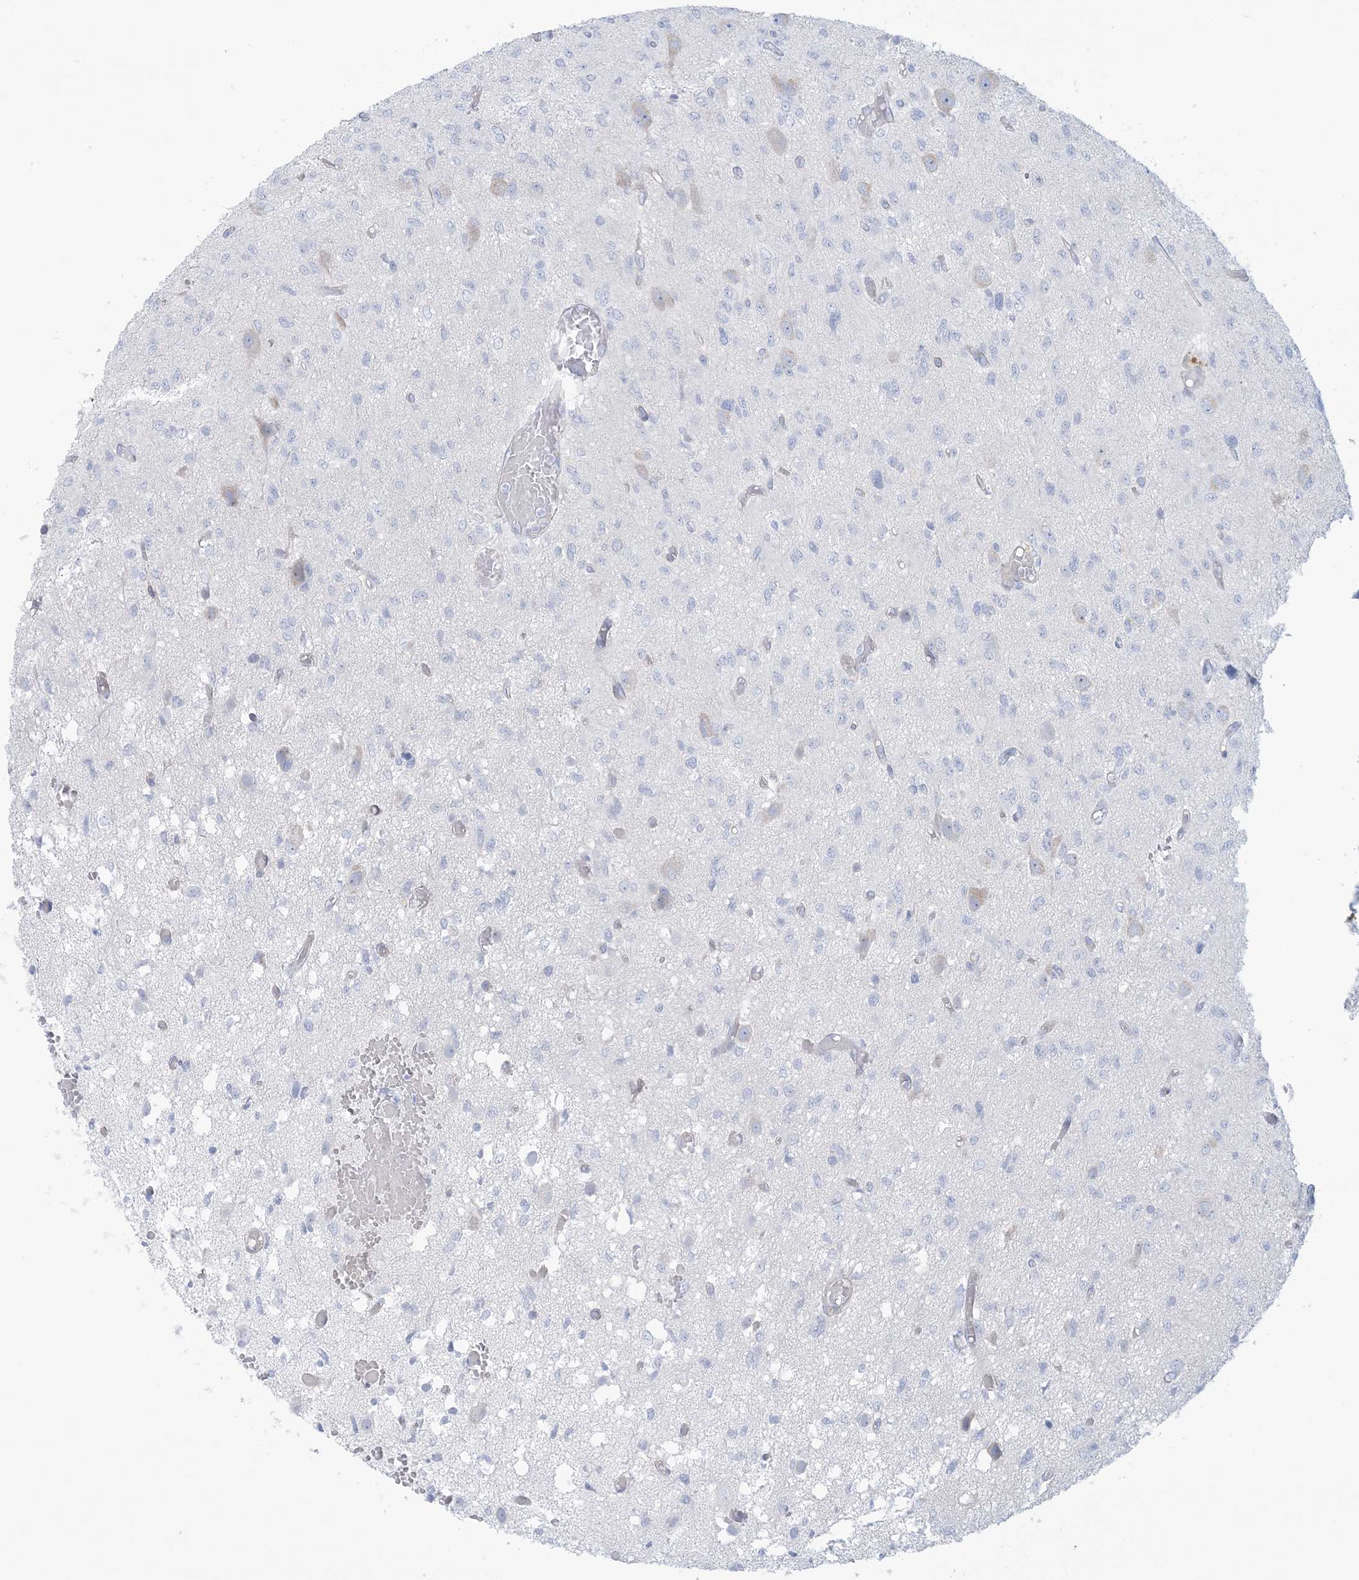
{"staining": {"intensity": "negative", "quantity": "none", "location": "none"}, "tissue": "glioma", "cell_type": "Tumor cells", "image_type": "cancer", "snomed": [{"axis": "morphology", "description": "Glioma, malignant, High grade"}, {"axis": "topography", "description": "Brain"}], "caption": "Tumor cells show no significant protein staining in high-grade glioma (malignant).", "gene": "AGXT", "patient": {"sex": "female", "age": 59}}